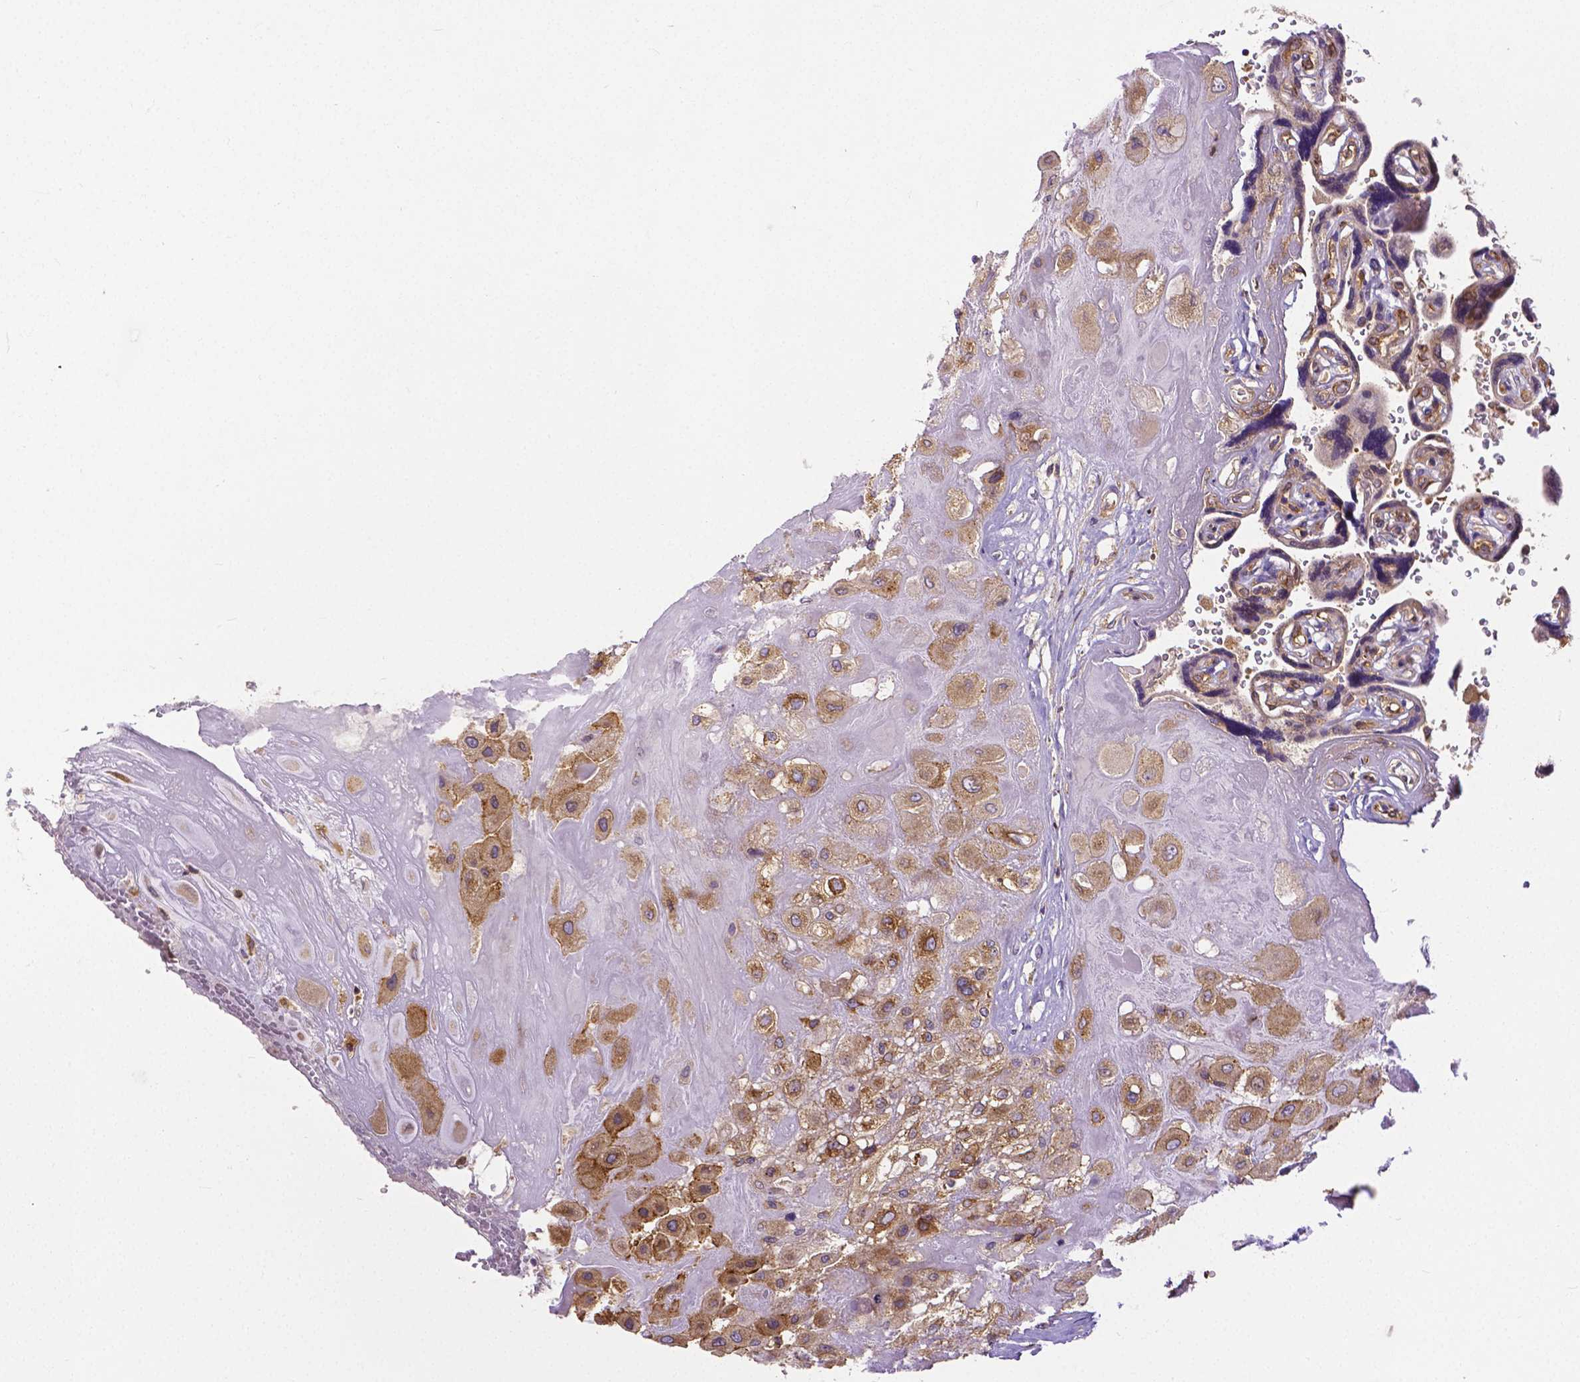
{"staining": {"intensity": "moderate", "quantity": ">75%", "location": "cytoplasmic/membranous"}, "tissue": "placenta", "cell_type": "Decidual cells", "image_type": "normal", "snomed": [{"axis": "morphology", "description": "Normal tissue, NOS"}, {"axis": "topography", "description": "Placenta"}], "caption": "Immunohistochemistry micrograph of benign placenta: human placenta stained using immunohistochemistry (IHC) shows medium levels of moderate protein expression localized specifically in the cytoplasmic/membranous of decidual cells, appearing as a cytoplasmic/membranous brown color.", "gene": "DICER1", "patient": {"sex": "female", "age": 32}}